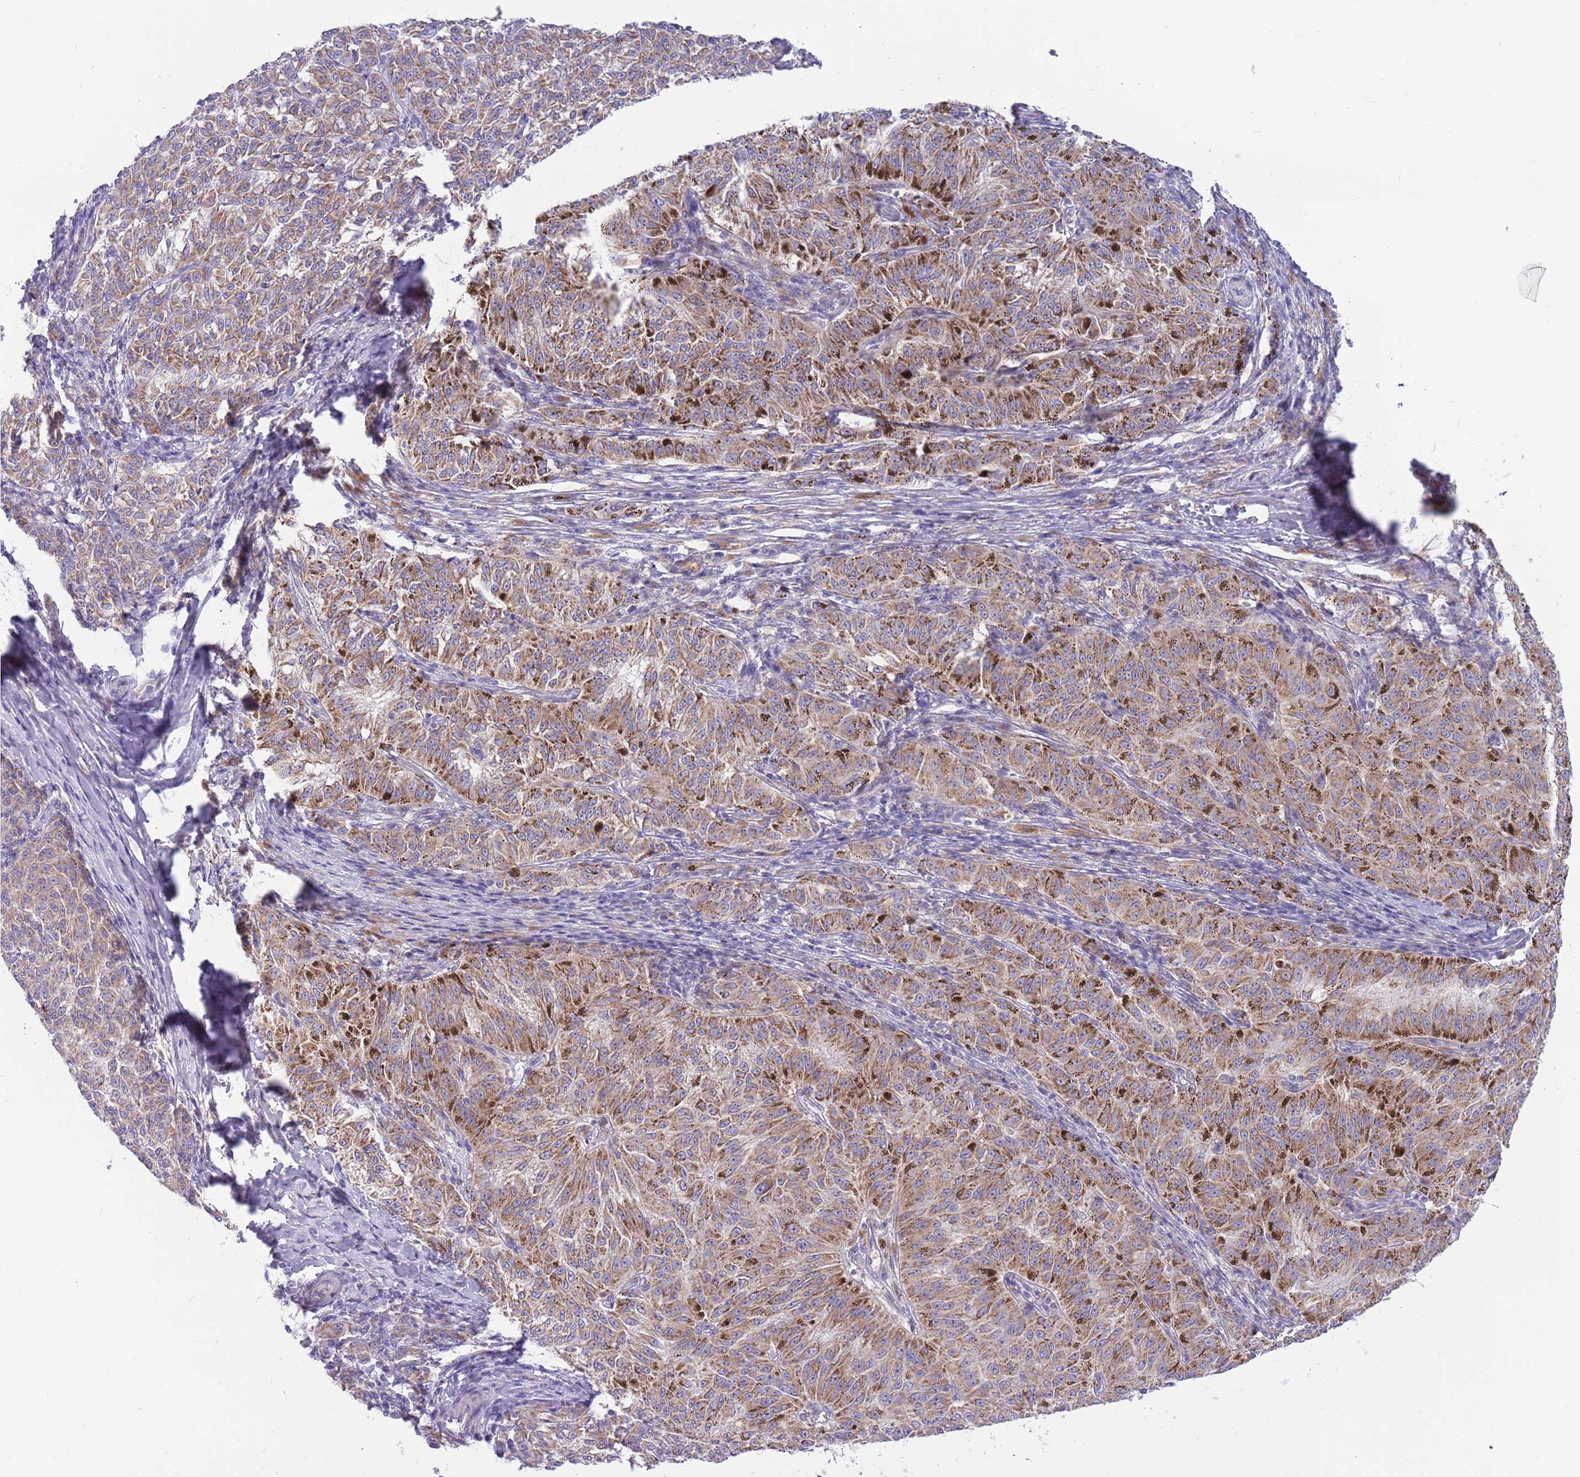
{"staining": {"intensity": "moderate", "quantity": ">75%", "location": "cytoplasmic/membranous"}, "tissue": "melanoma", "cell_type": "Tumor cells", "image_type": "cancer", "snomed": [{"axis": "morphology", "description": "Malignant melanoma, NOS"}, {"axis": "topography", "description": "Skin"}], "caption": "Immunohistochemical staining of malignant melanoma shows medium levels of moderate cytoplasmic/membranous protein positivity in about >75% of tumor cells.", "gene": "DDHD1", "patient": {"sex": "female", "age": 72}}